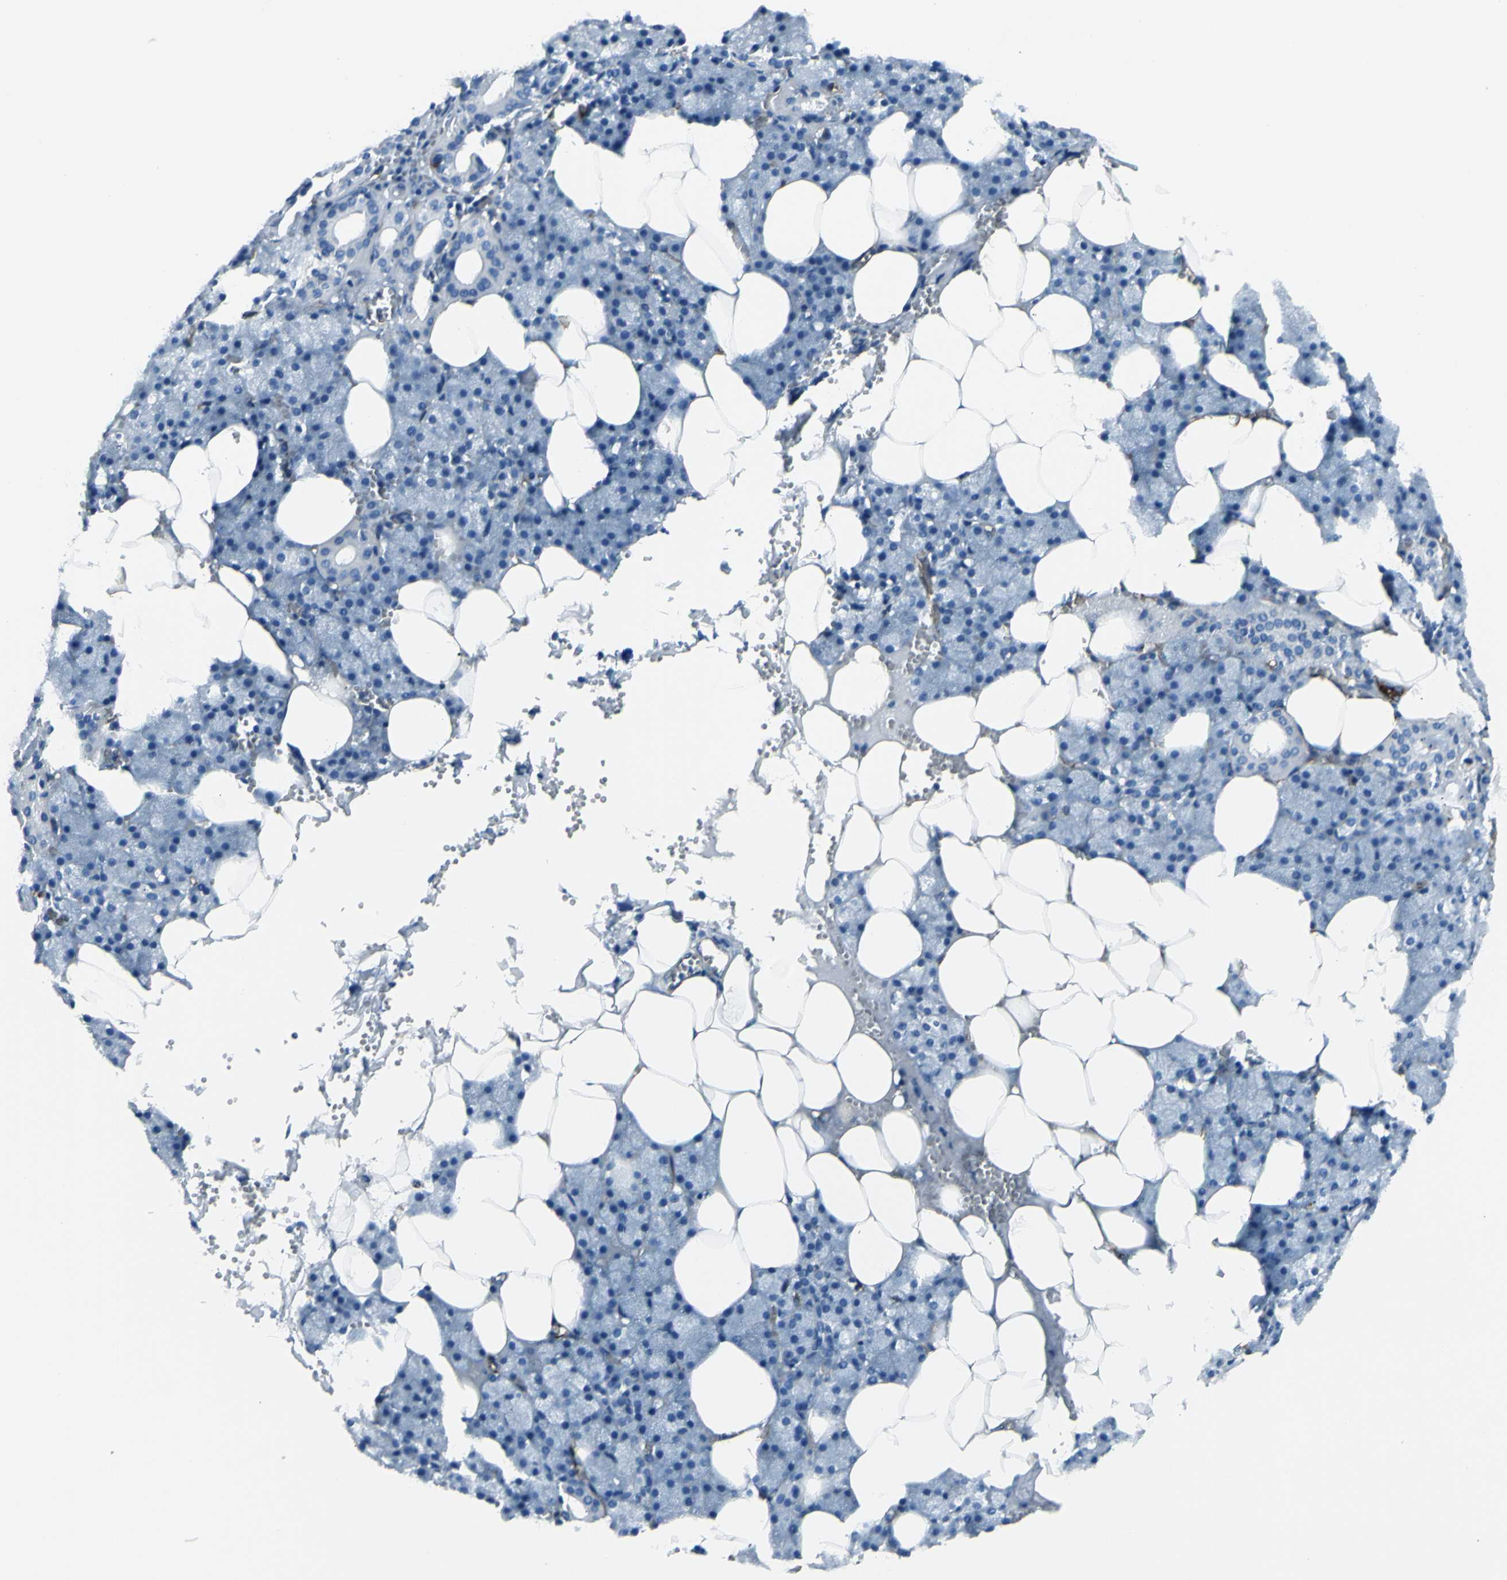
{"staining": {"intensity": "negative", "quantity": "none", "location": "none"}, "tissue": "salivary gland", "cell_type": "Glandular cells", "image_type": "normal", "snomed": [{"axis": "morphology", "description": "Normal tissue, NOS"}, {"axis": "topography", "description": "Salivary gland"}], "caption": "An immunohistochemistry photomicrograph of benign salivary gland is shown. There is no staining in glandular cells of salivary gland. (Stains: DAB IHC with hematoxylin counter stain, Microscopy: brightfield microscopy at high magnification).", "gene": "PTH2R", "patient": {"sex": "male", "age": 62}}